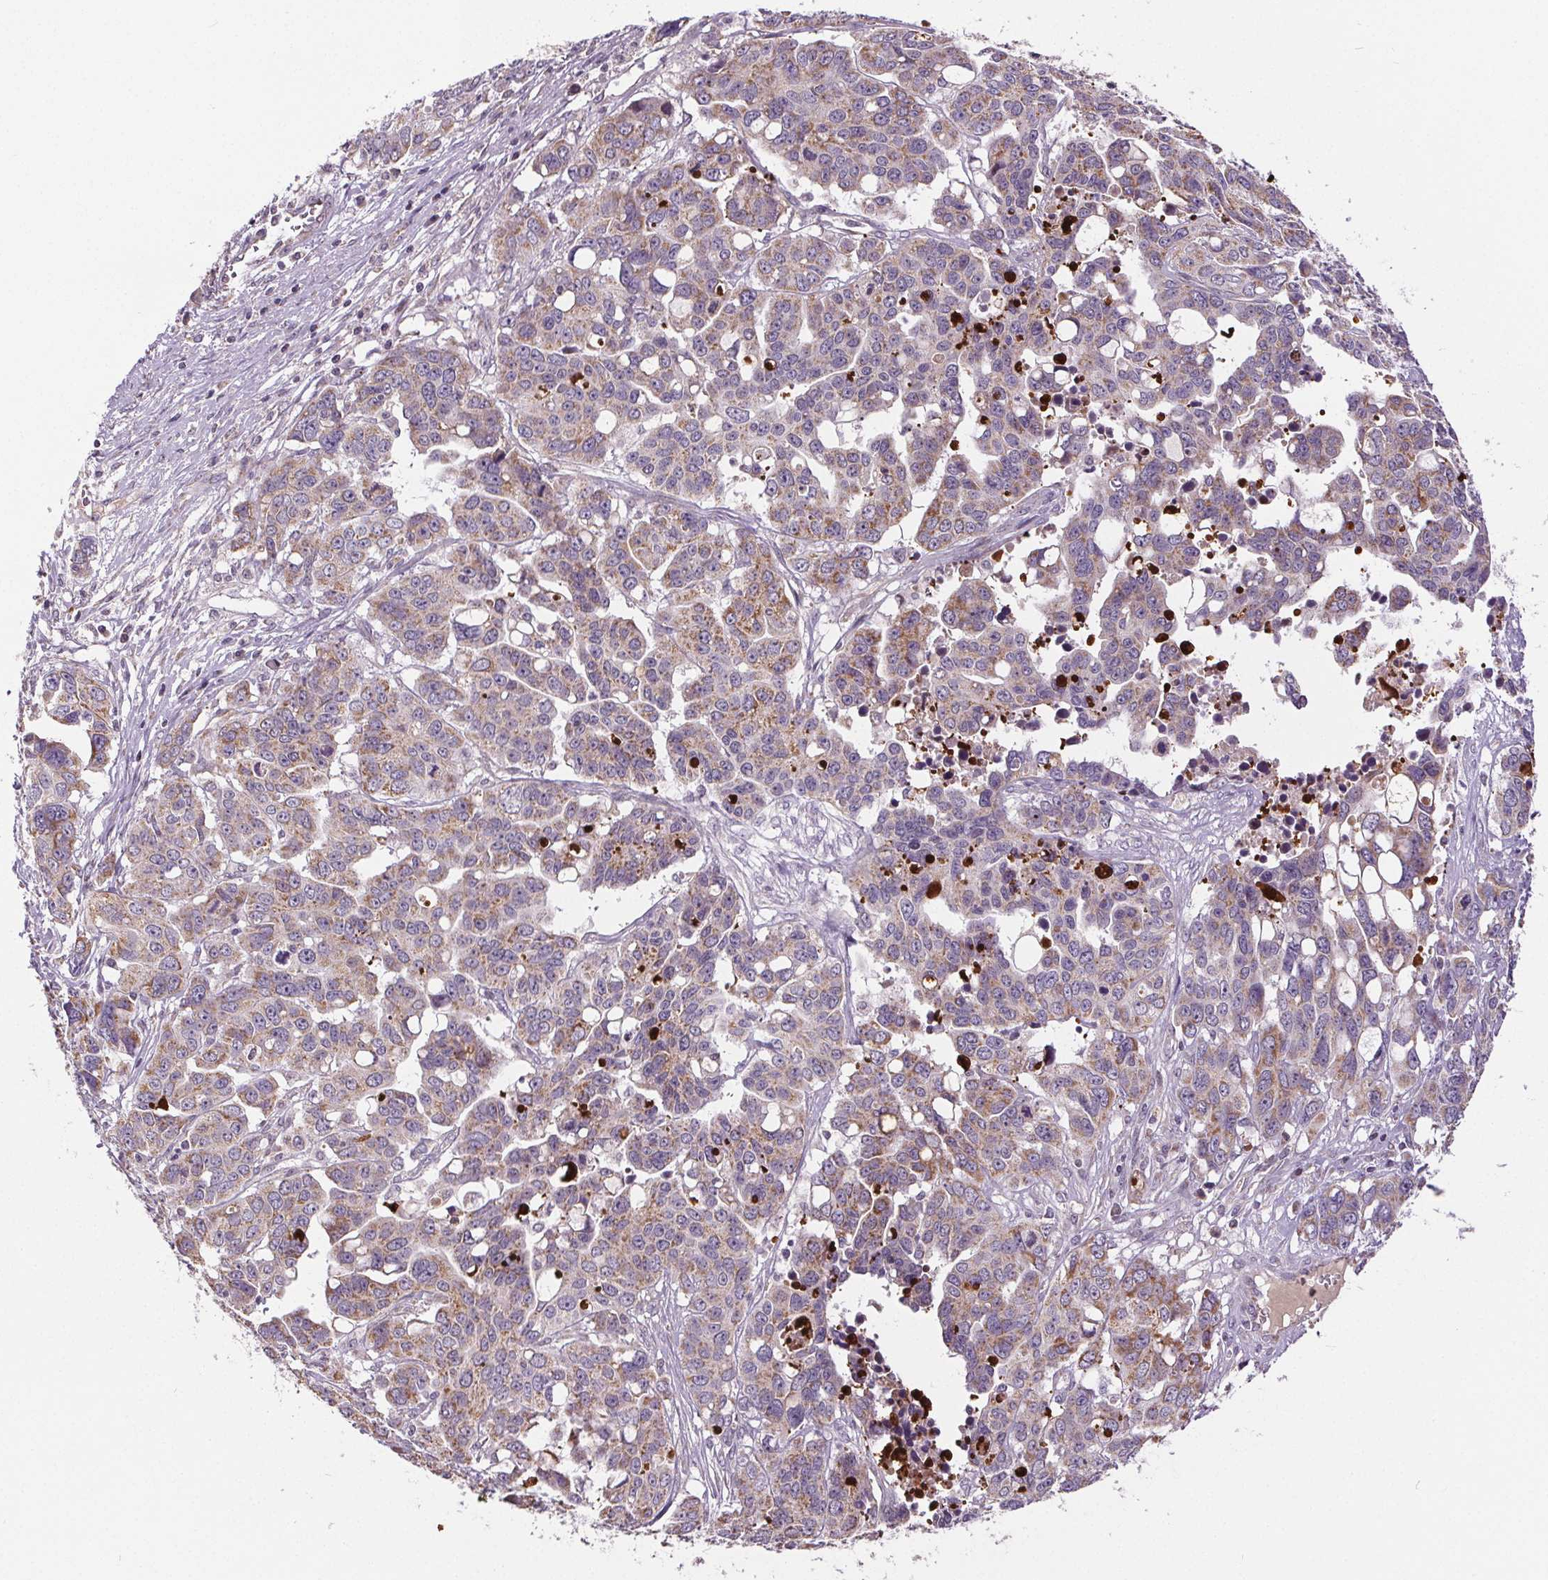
{"staining": {"intensity": "moderate", "quantity": ">75%", "location": "cytoplasmic/membranous"}, "tissue": "ovarian cancer", "cell_type": "Tumor cells", "image_type": "cancer", "snomed": [{"axis": "morphology", "description": "Carcinoma, endometroid"}, {"axis": "topography", "description": "Ovary"}], "caption": "Tumor cells reveal medium levels of moderate cytoplasmic/membranous positivity in approximately >75% of cells in ovarian endometroid carcinoma.", "gene": "SUCLA2", "patient": {"sex": "female", "age": 78}}